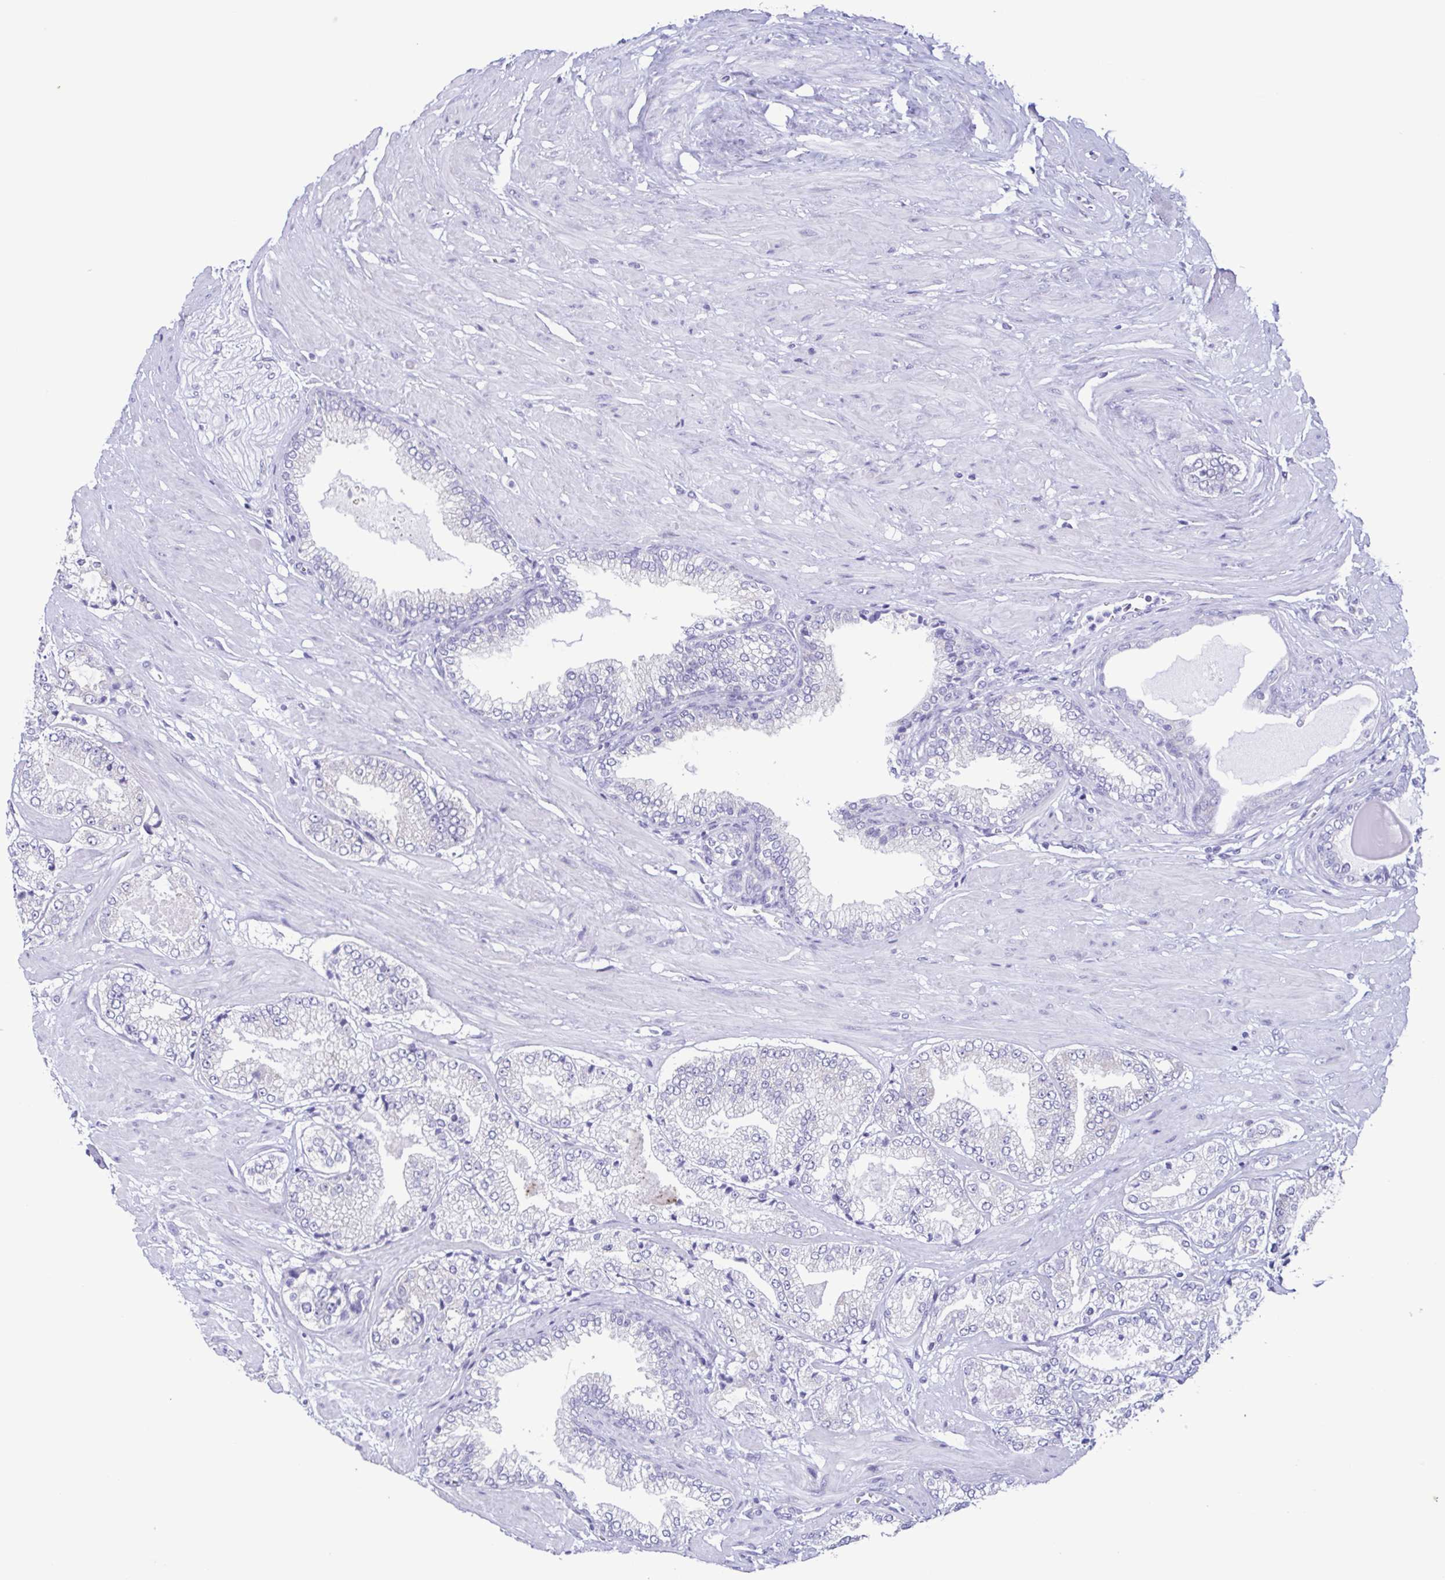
{"staining": {"intensity": "negative", "quantity": "none", "location": "none"}, "tissue": "prostate cancer", "cell_type": "Tumor cells", "image_type": "cancer", "snomed": [{"axis": "morphology", "description": "Adenocarcinoma, High grade"}, {"axis": "topography", "description": "Prostate"}], "caption": "The micrograph exhibits no staining of tumor cells in adenocarcinoma (high-grade) (prostate).", "gene": "TNNI3", "patient": {"sex": "male", "age": 64}}